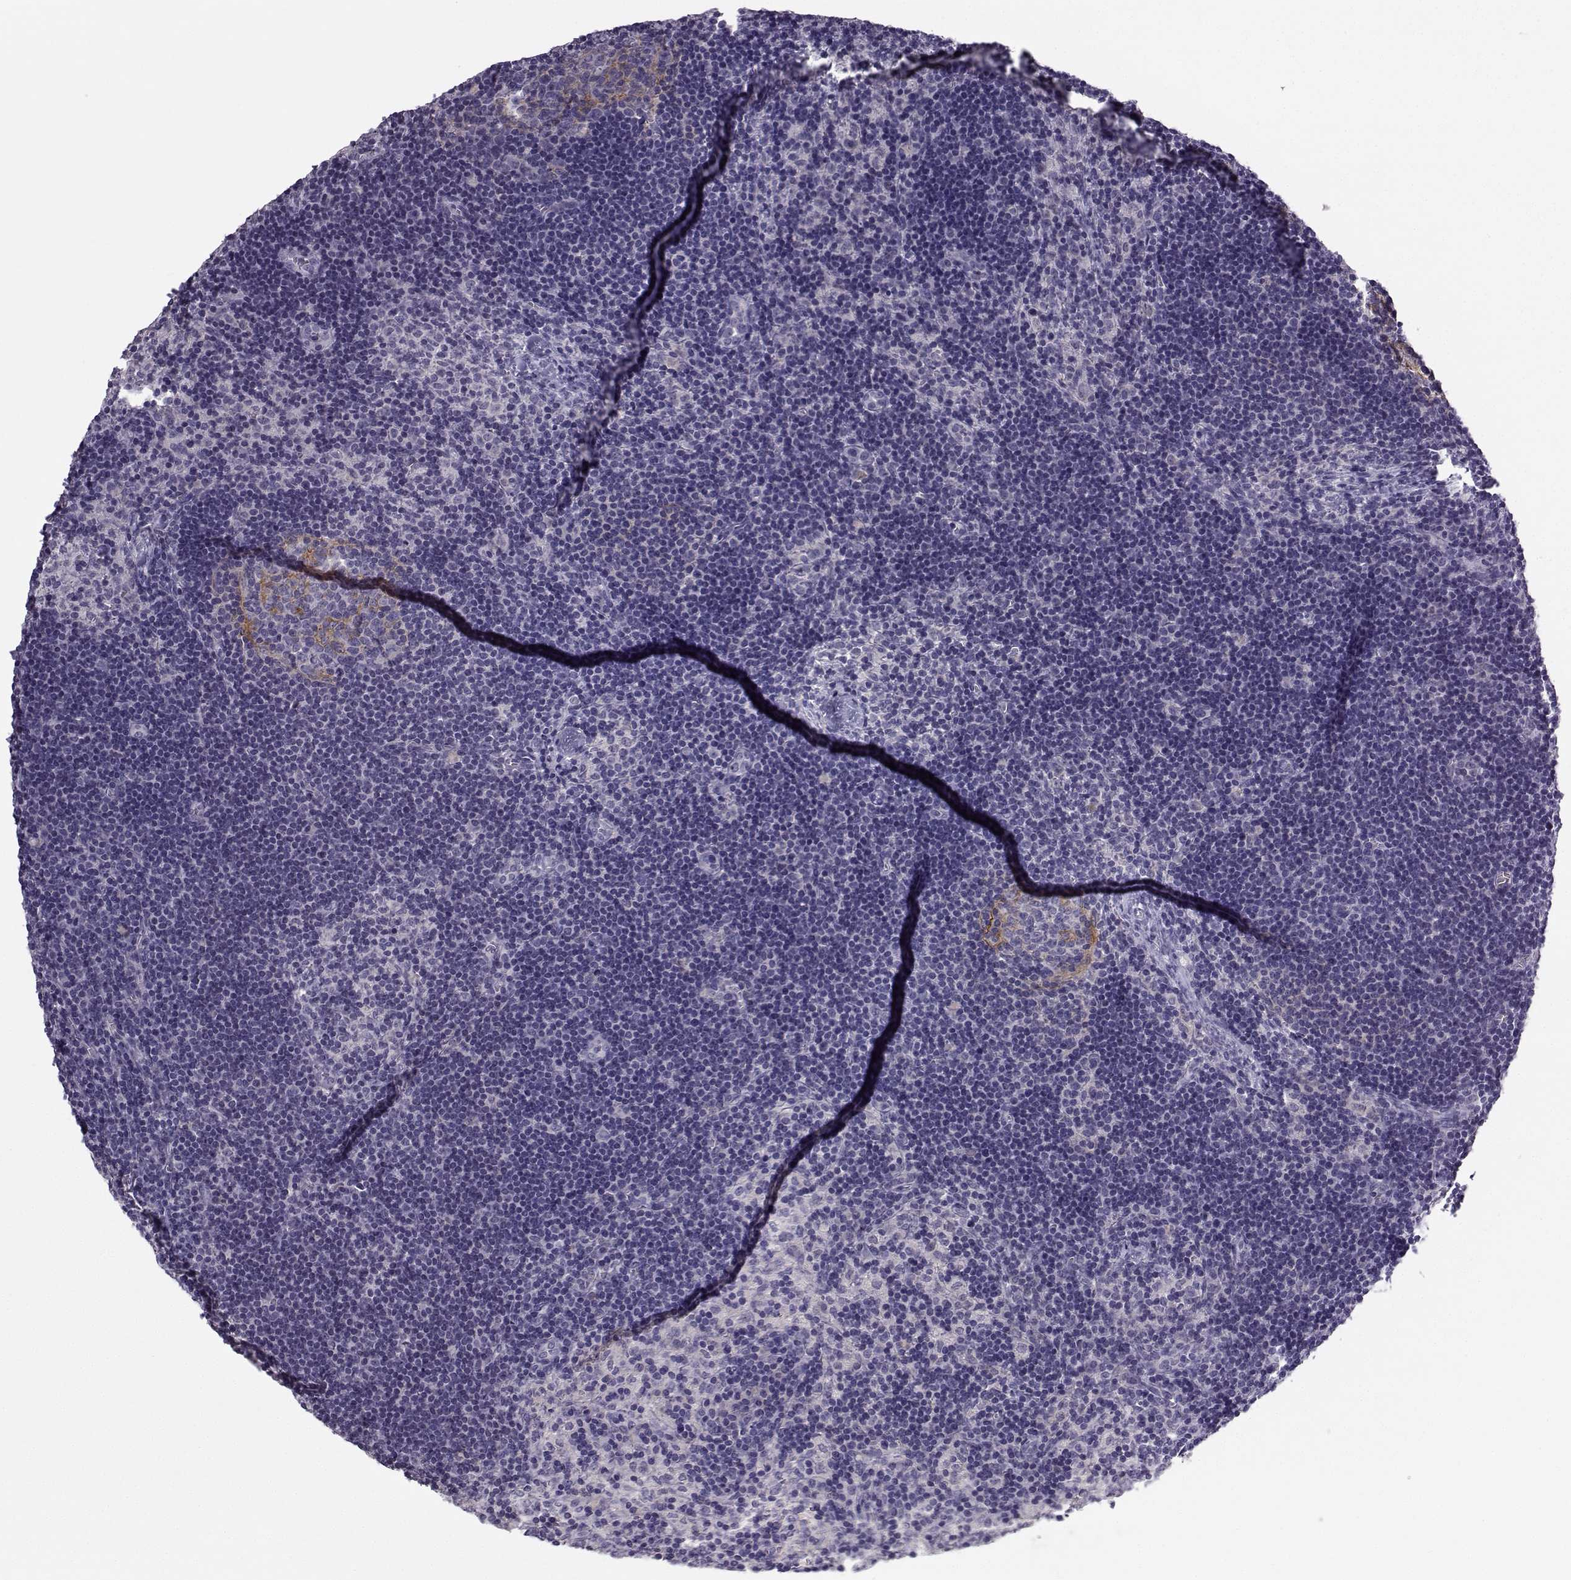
{"staining": {"intensity": "moderate", "quantity": "25%-75%", "location": "cytoplasmic/membranous"}, "tissue": "lymph node", "cell_type": "Germinal center cells", "image_type": "normal", "snomed": [{"axis": "morphology", "description": "Normal tissue, NOS"}, {"axis": "topography", "description": "Lymph node"}], "caption": "Protein expression analysis of benign human lymph node reveals moderate cytoplasmic/membranous staining in about 25%-75% of germinal center cells. (Brightfield microscopy of DAB IHC at high magnification).", "gene": "FCAMR", "patient": {"sex": "female", "age": 52}}